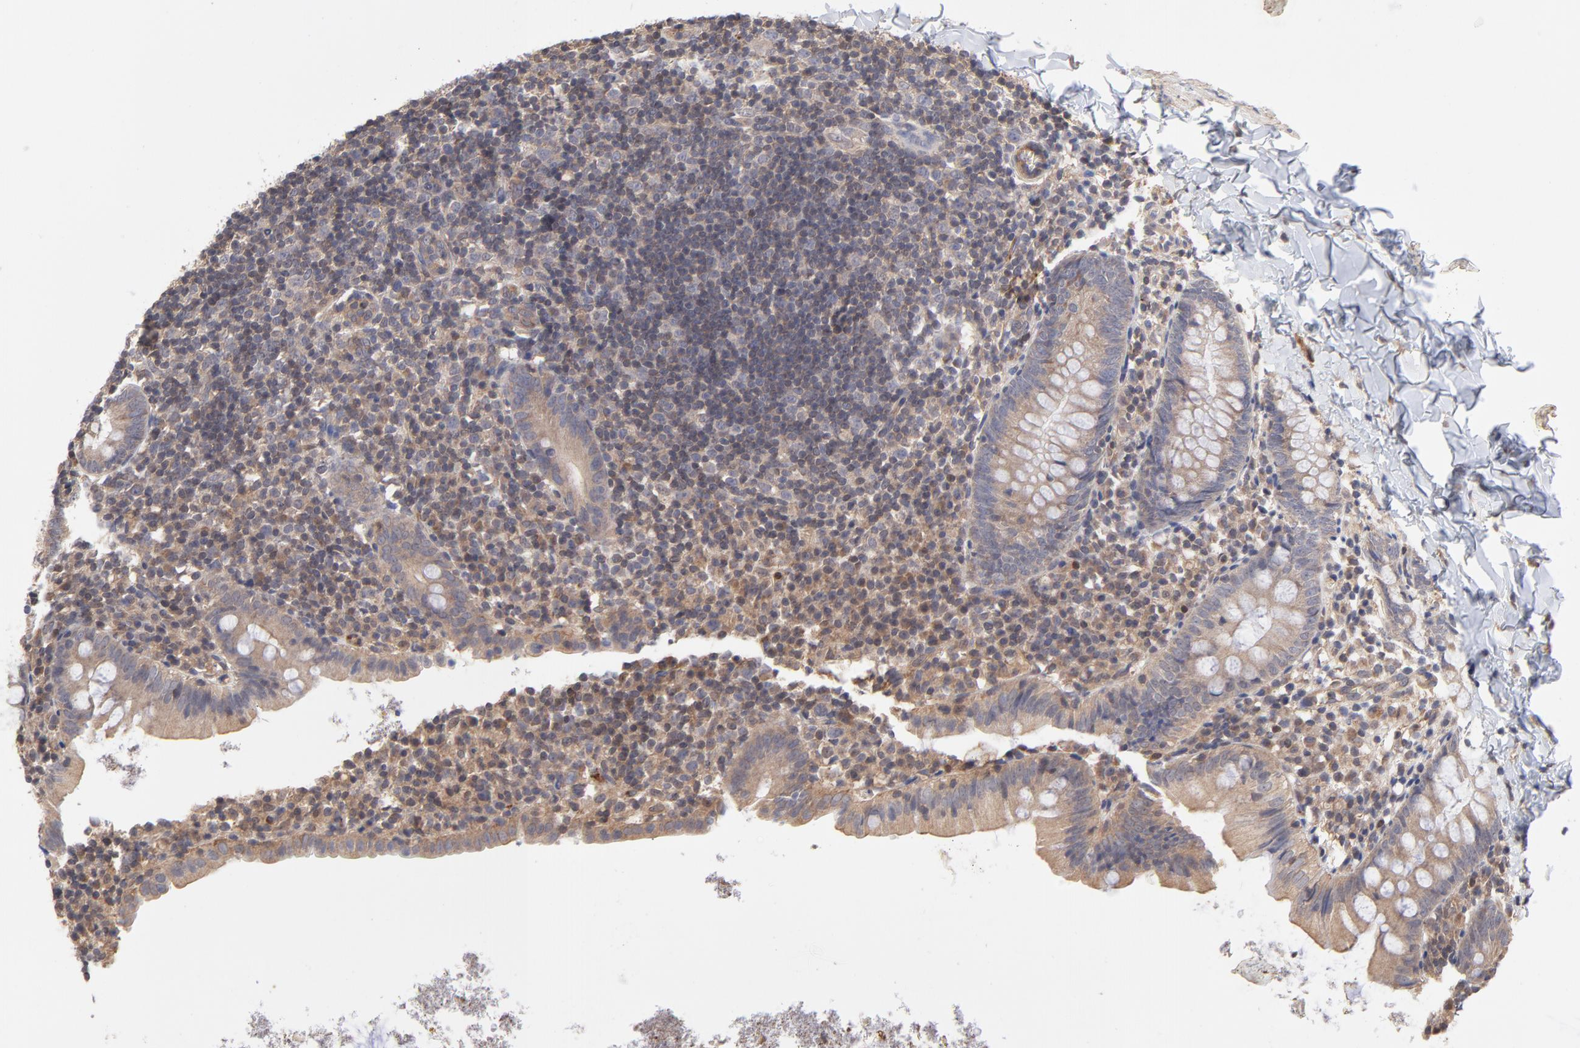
{"staining": {"intensity": "weak", "quantity": ">75%", "location": "cytoplasmic/membranous"}, "tissue": "appendix", "cell_type": "Glandular cells", "image_type": "normal", "snomed": [{"axis": "morphology", "description": "Normal tissue, NOS"}, {"axis": "topography", "description": "Appendix"}], "caption": "Appendix stained with a brown dye shows weak cytoplasmic/membranous positive positivity in approximately >75% of glandular cells.", "gene": "PCMT1", "patient": {"sex": "female", "age": 9}}